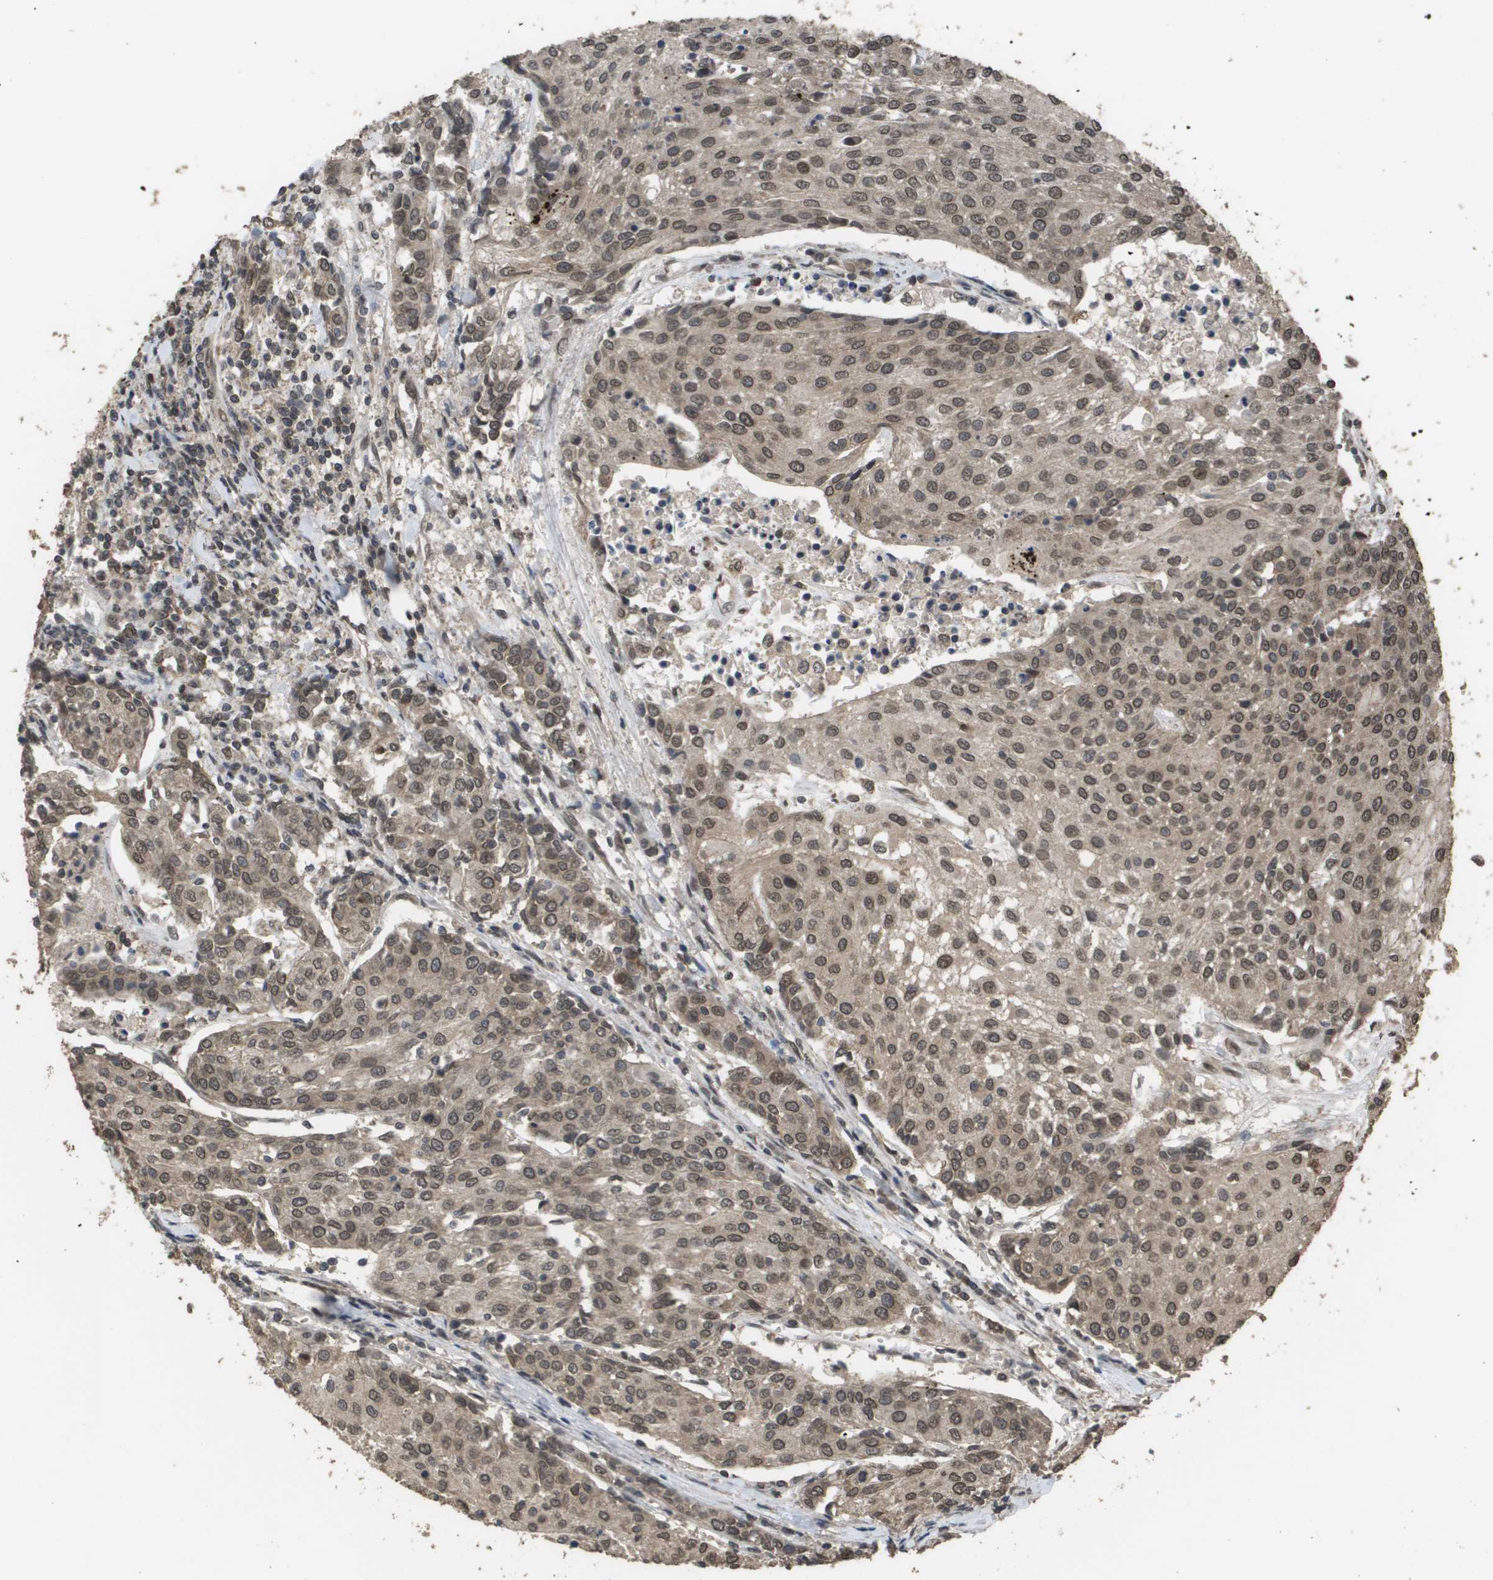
{"staining": {"intensity": "moderate", "quantity": ">75%", "location": "cytoplasmic/membranous,nuclear"}, "tissue": "urothelial cancer", "cell_type": "Tumor cells", "image_type": "cancer", "snomed": [{"axis": "morphology", "description": "Urothelial carcinoma, High grade"}, {"axis": "topography", "description": "Urinary bladder"}], "caption": "Protein expression analysis of human urothelial cancer reveals moderate cytoplasmic/membranous and nuclear expression in approximately >75% of tumor cells. The staining was performed using DAB, with brown indicating positive protein expression. Nuclei are stained blue with hematoxylin.", "gene": "AXIN2", "patient": {"sex": "female", "age": 85}}